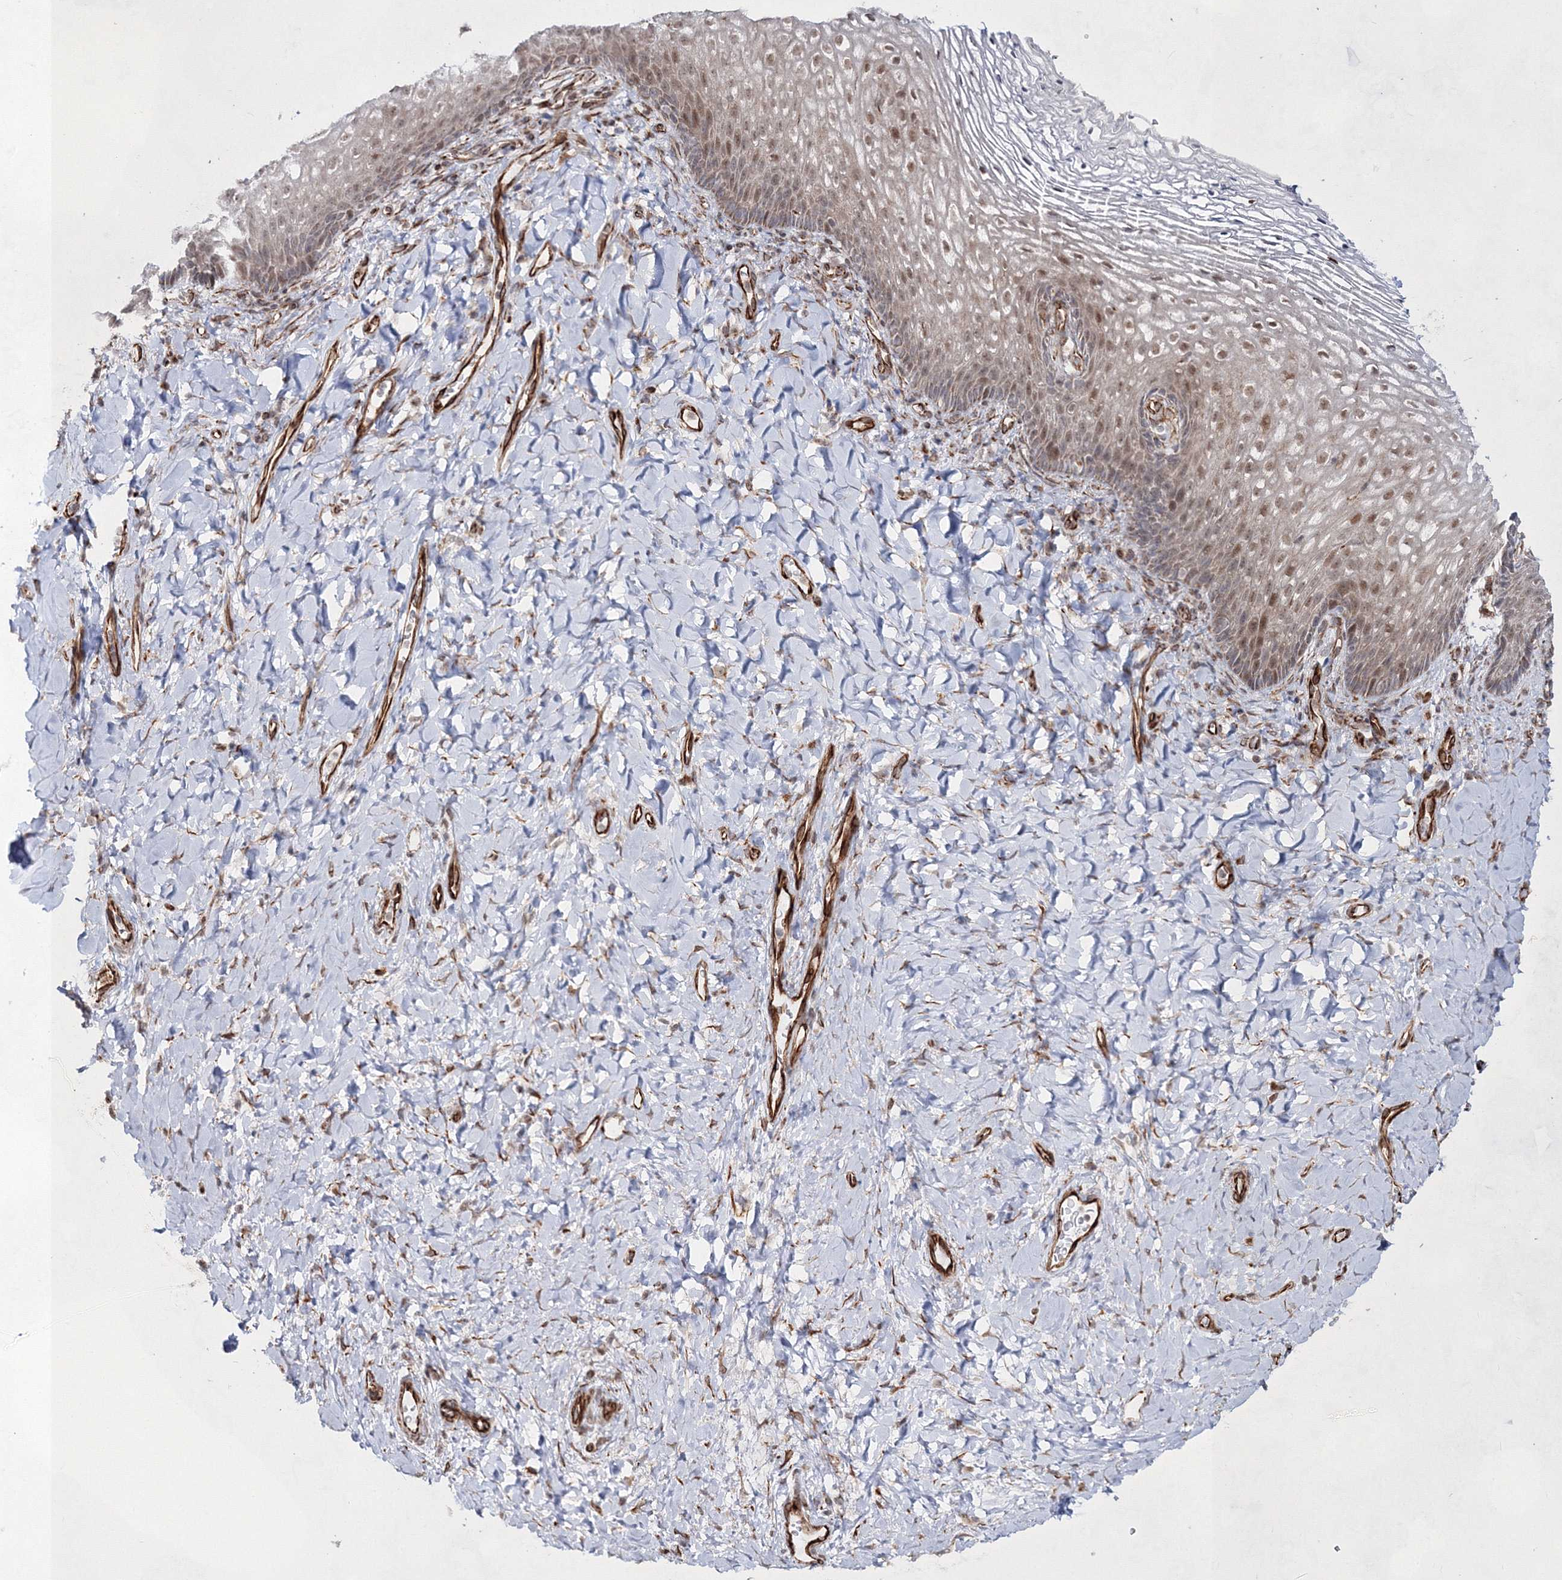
{"staining": {"intensity": "moderate", "quantity": ">75%", "location": "nuclear"}, "tissue": "vagina", "cell_type": "Squamous epithelial cells", "image_type": "normal", "snomed": [{"axis": "morphology", "description": "Normal tissue, NOS"}, {"axis": "topography", "description": "Vagina"}], "caption": "Protein expression analysis of unremarkable vagina reveals moderate nuclear expression in approximately >75% of squamous epithelial cells.", "gene": "SNIP1", "patient": {"sex": "female", "age": 60}}